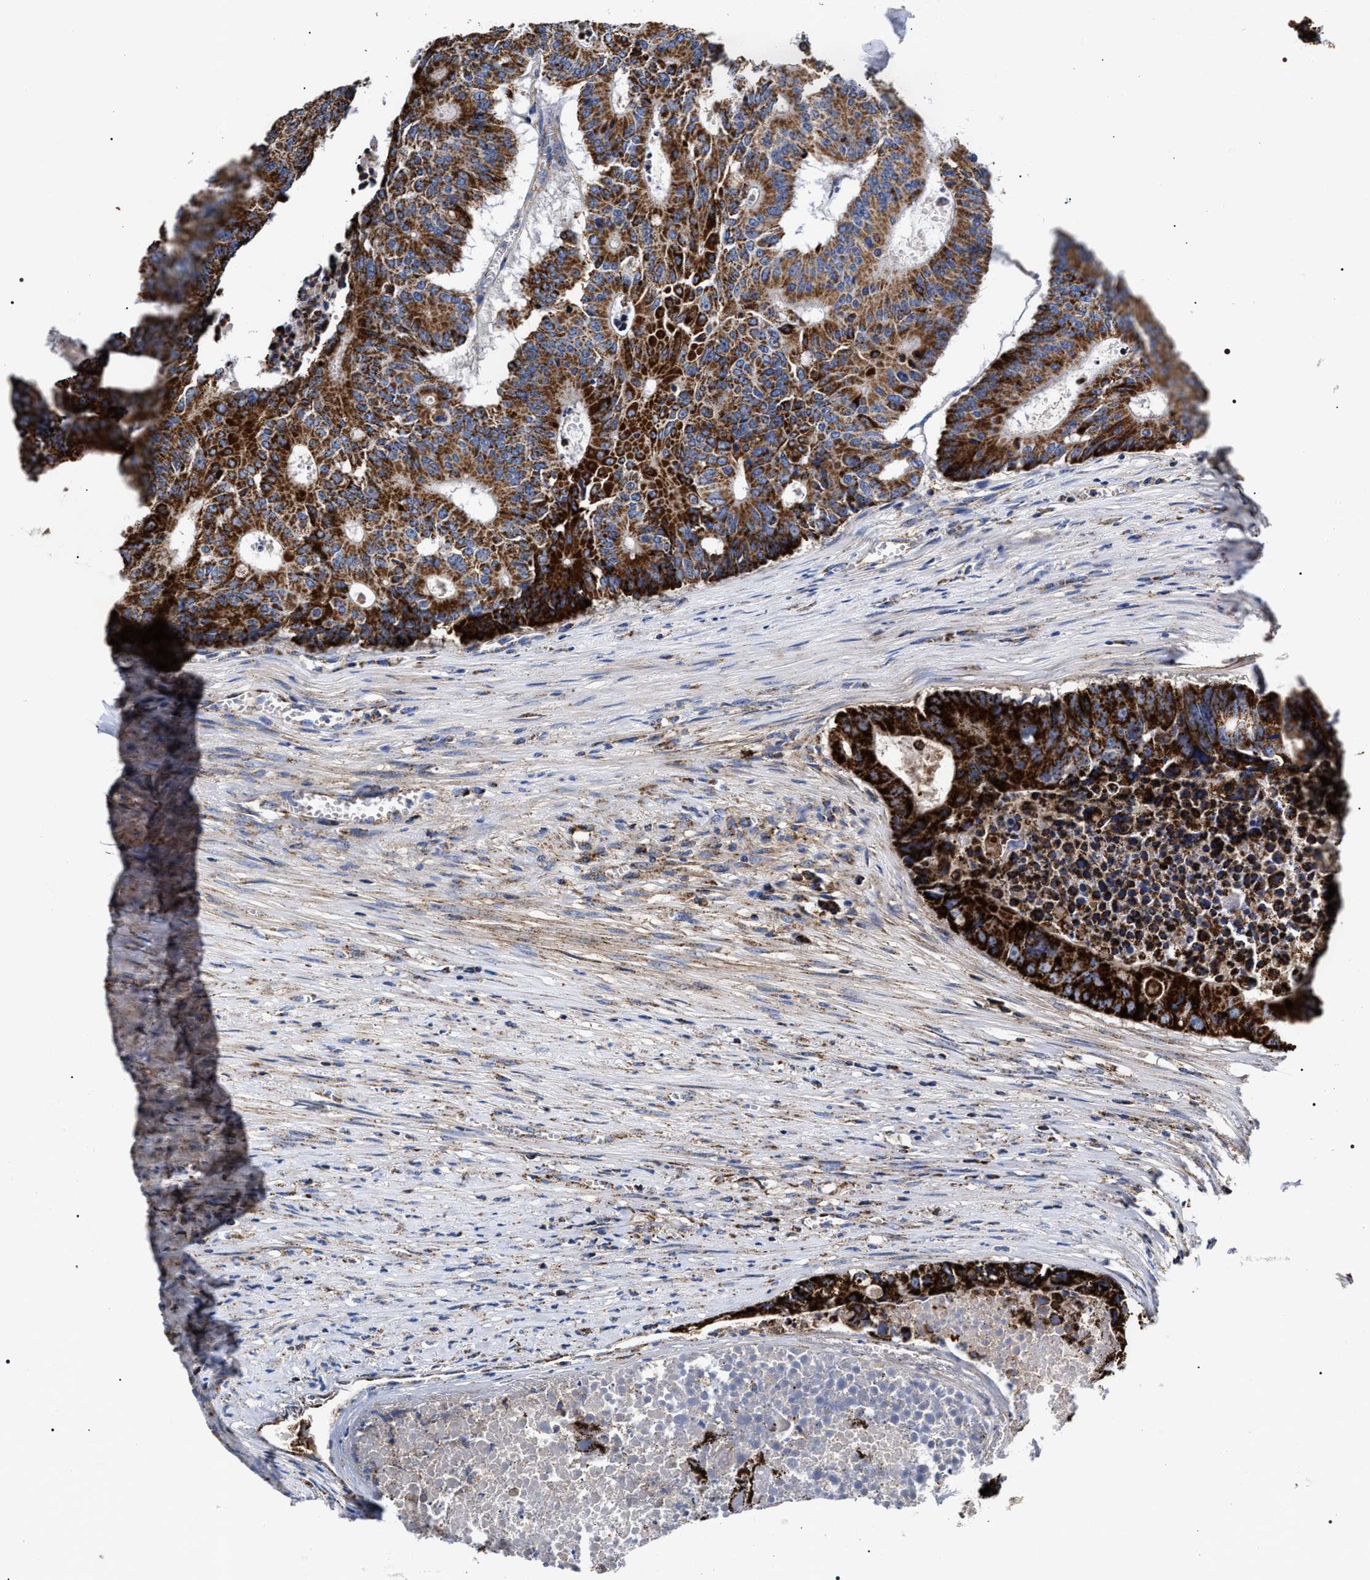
{"staining": {"intensity": "strong", "quantity": ">75%", "location": "cytoplasmic/membranous"}, "tissue": "colorectal cancer", "cell_type": "Tumor cells", "image_type": "cancer", "snomed": [{"axis": "morphology", "description": "Adenocarcinoma, NOS"}, {"axis": "topography", "description": "Colon"}], "caption": "Human colorectal cancer stained with a brown dye reveals strong cytoplasmic/membranous positive positivity in approximately >75% of tumor cells.", "gene": "COG5", "patient": {"sex": "male", "age": 87}}